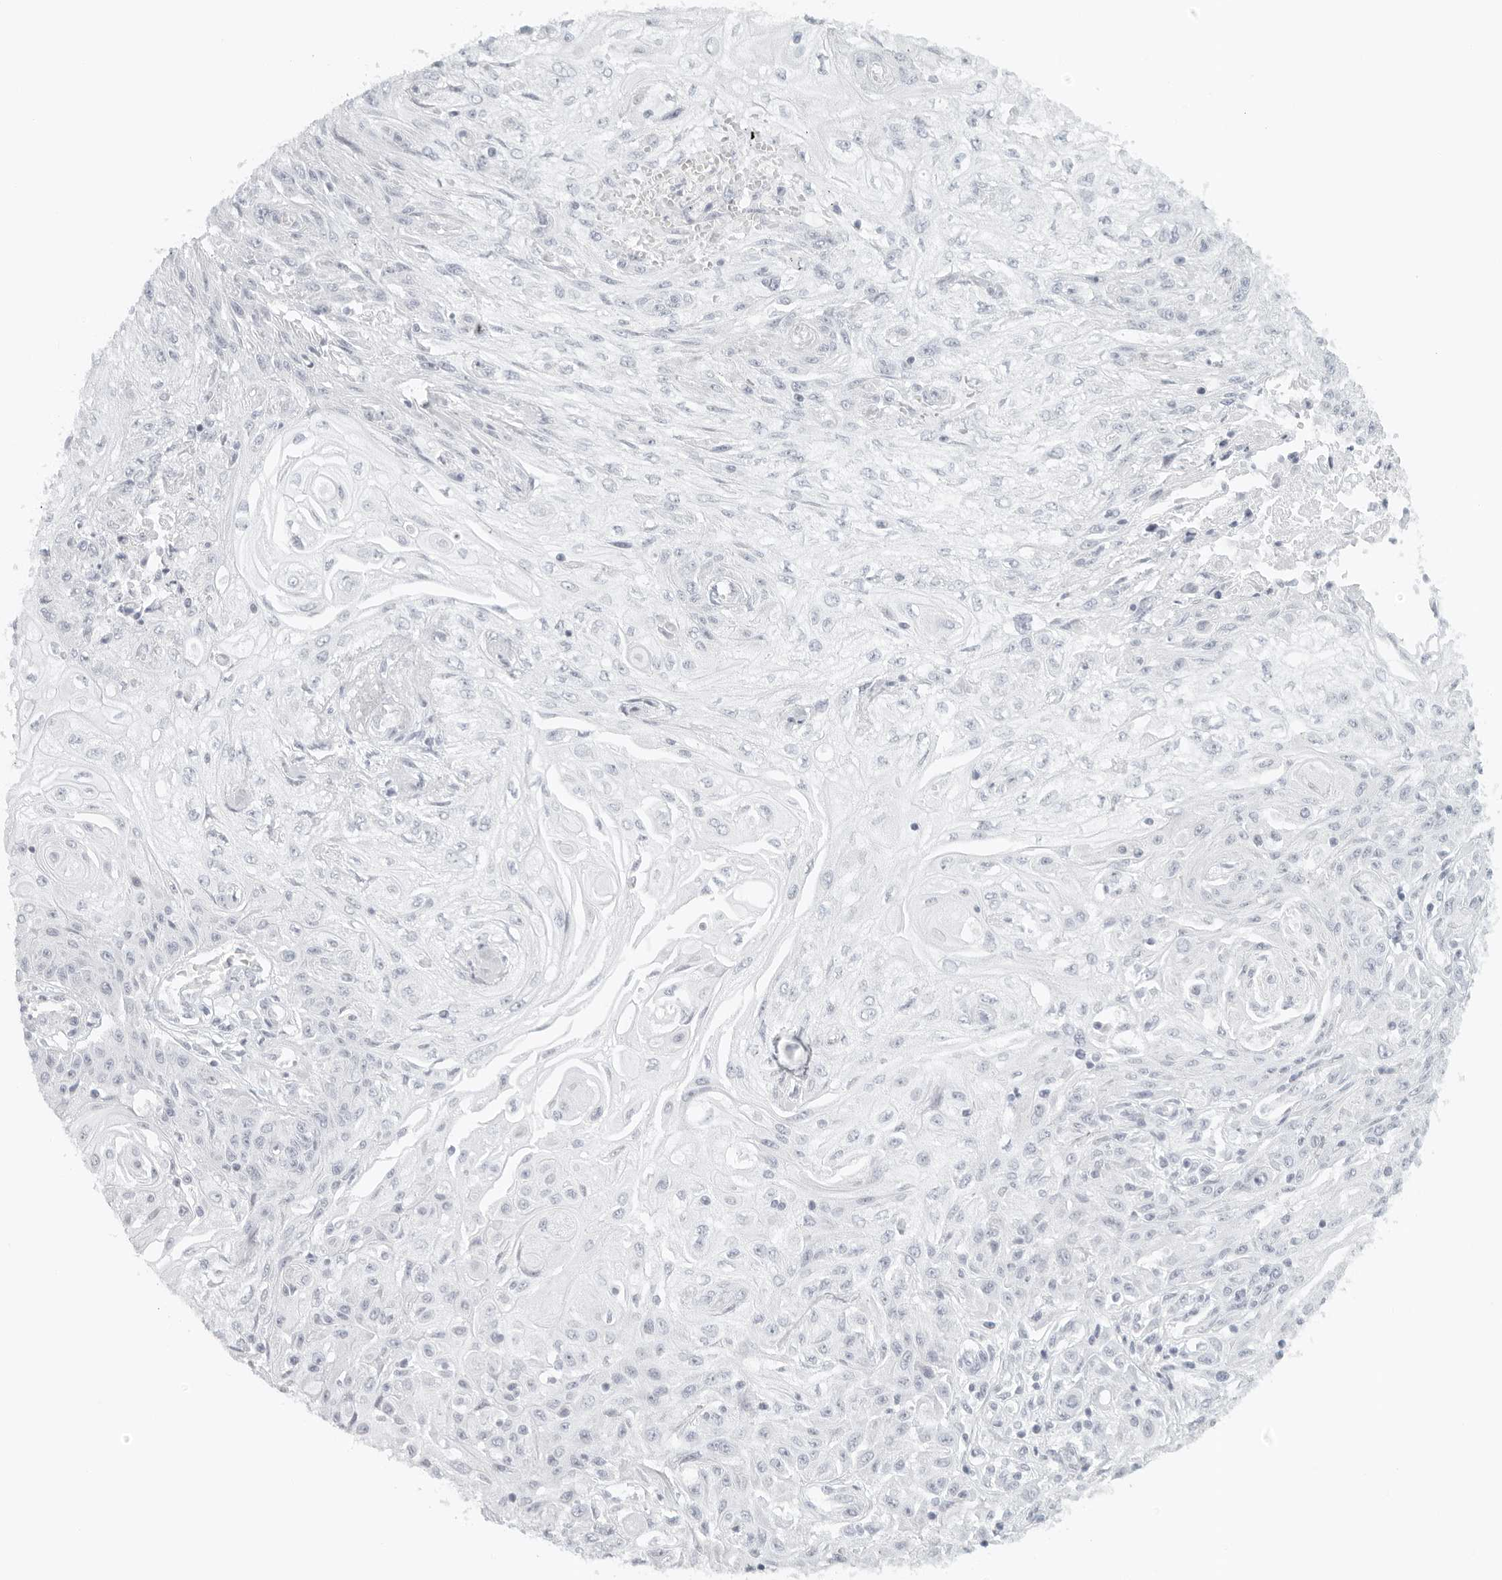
{"staining": {"intensity": "negative", "quantity": "none", "location": "none"}, "tissue": "skin cancer", "cell_type": "Tumor cells", "image_type": "cancer", "snomed": [{"axis": "morphology", "description": "Squamous cell carcinoma, NOS"}, {"axis": "morphology", "description": "Squamous cell carcinoma, metastatic, NOS"}, {"axis": "topography", "description": "Skin"}, {"axis": "topography", "description": "Lymph node"}], "caption": "The micrograph reveals no significant expression in tumor cells of squamous cell carcinoma (skin).", "gene": "RPS6KC1", "patient": {"sex": "male", "age": 75}}